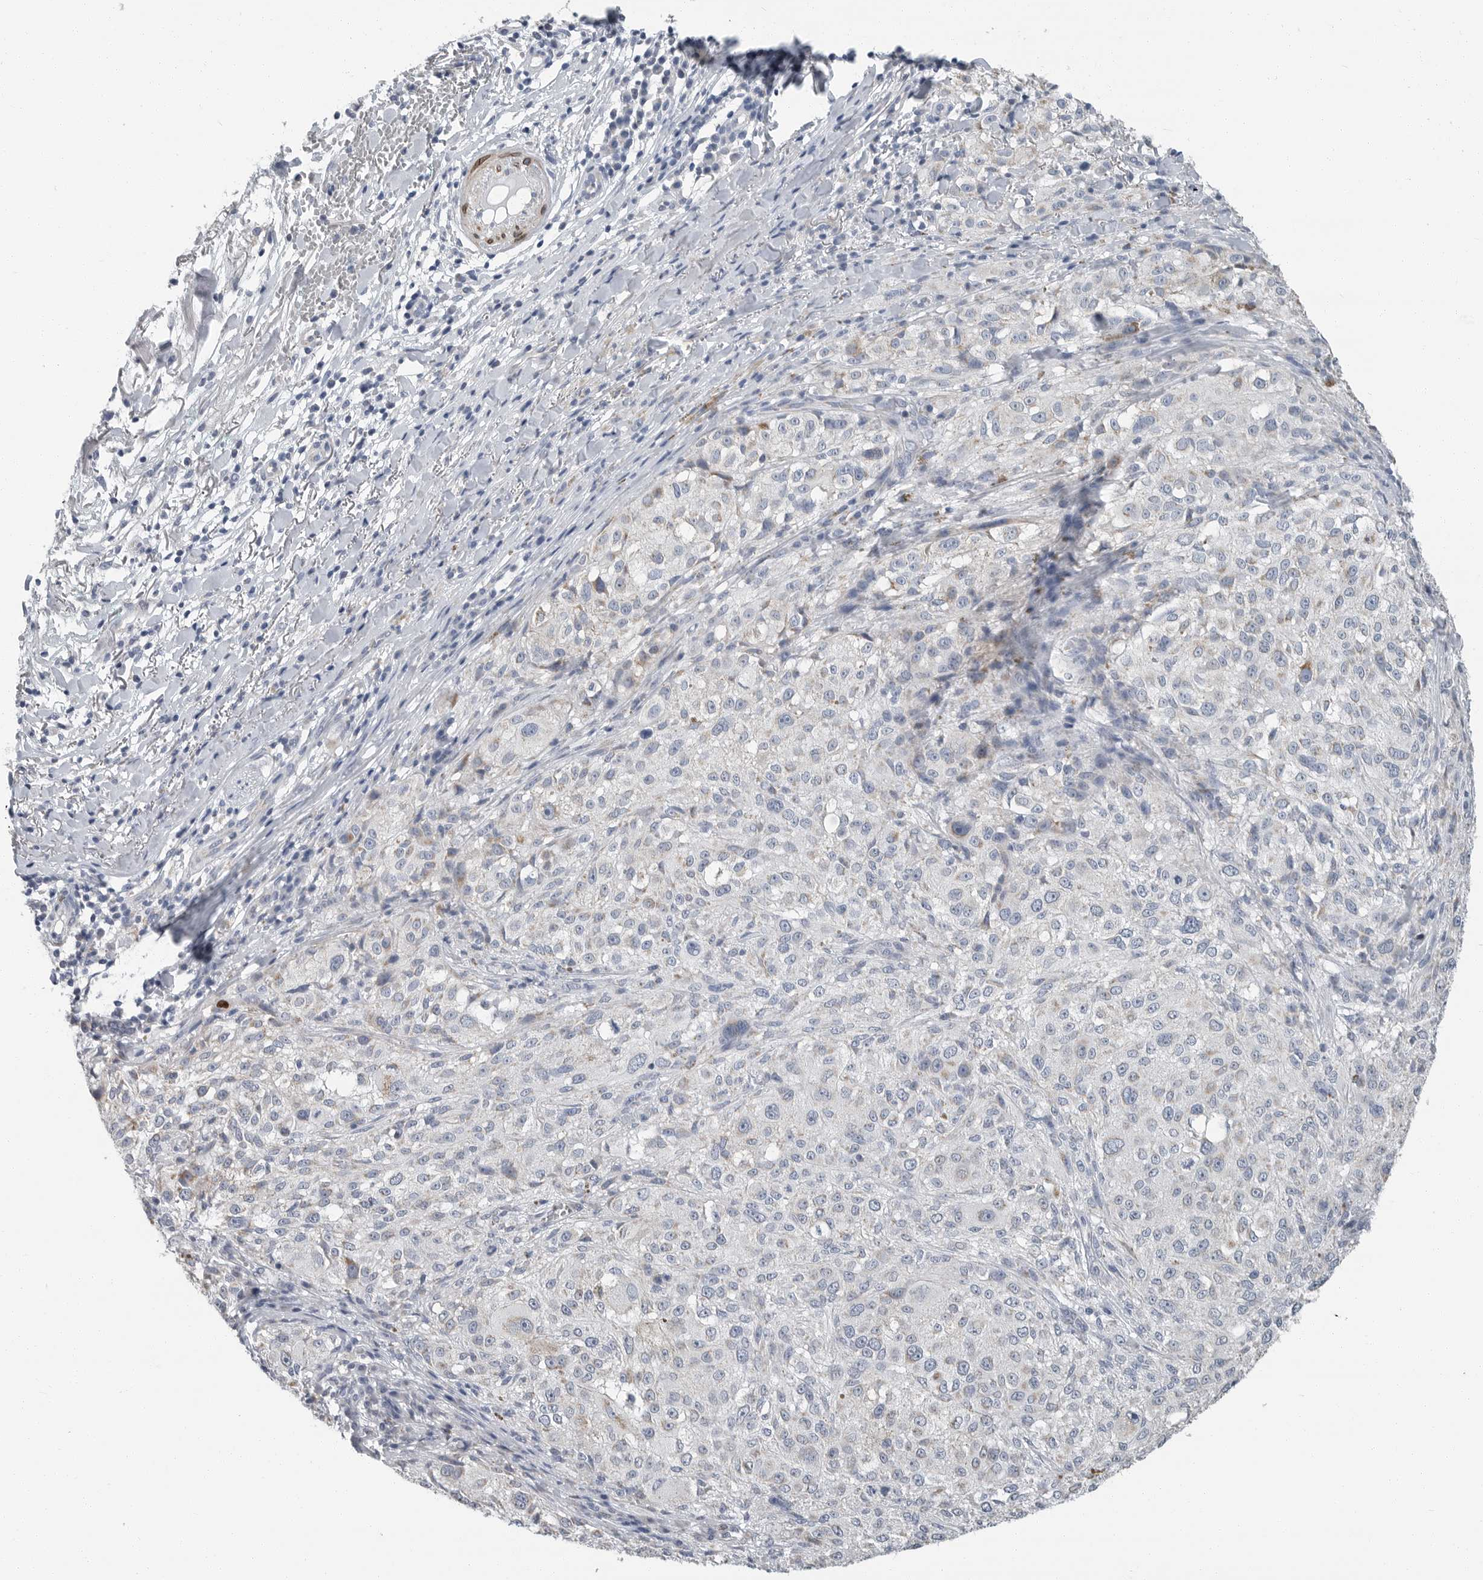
{"staining": {"intensity": "negative", "quantity": "none", "location": "none"}, "tissue": "melanoma", "cell_type": "Tumor cells", "image_type": "cancer", "snomed": [{"axis": "morphology", "description": "Necrosis, NOS"}, {"axis": "morphology", "description": "Malignant melanoma, NOS"}, {"axis": "topography", "description": "Skin"}], "caption": "Melanoma was stained to show a protein in brown. There is no significant positivity in tumor cells.", "gene": "PLN", "patient": {"sex": "female", "age": 87}}